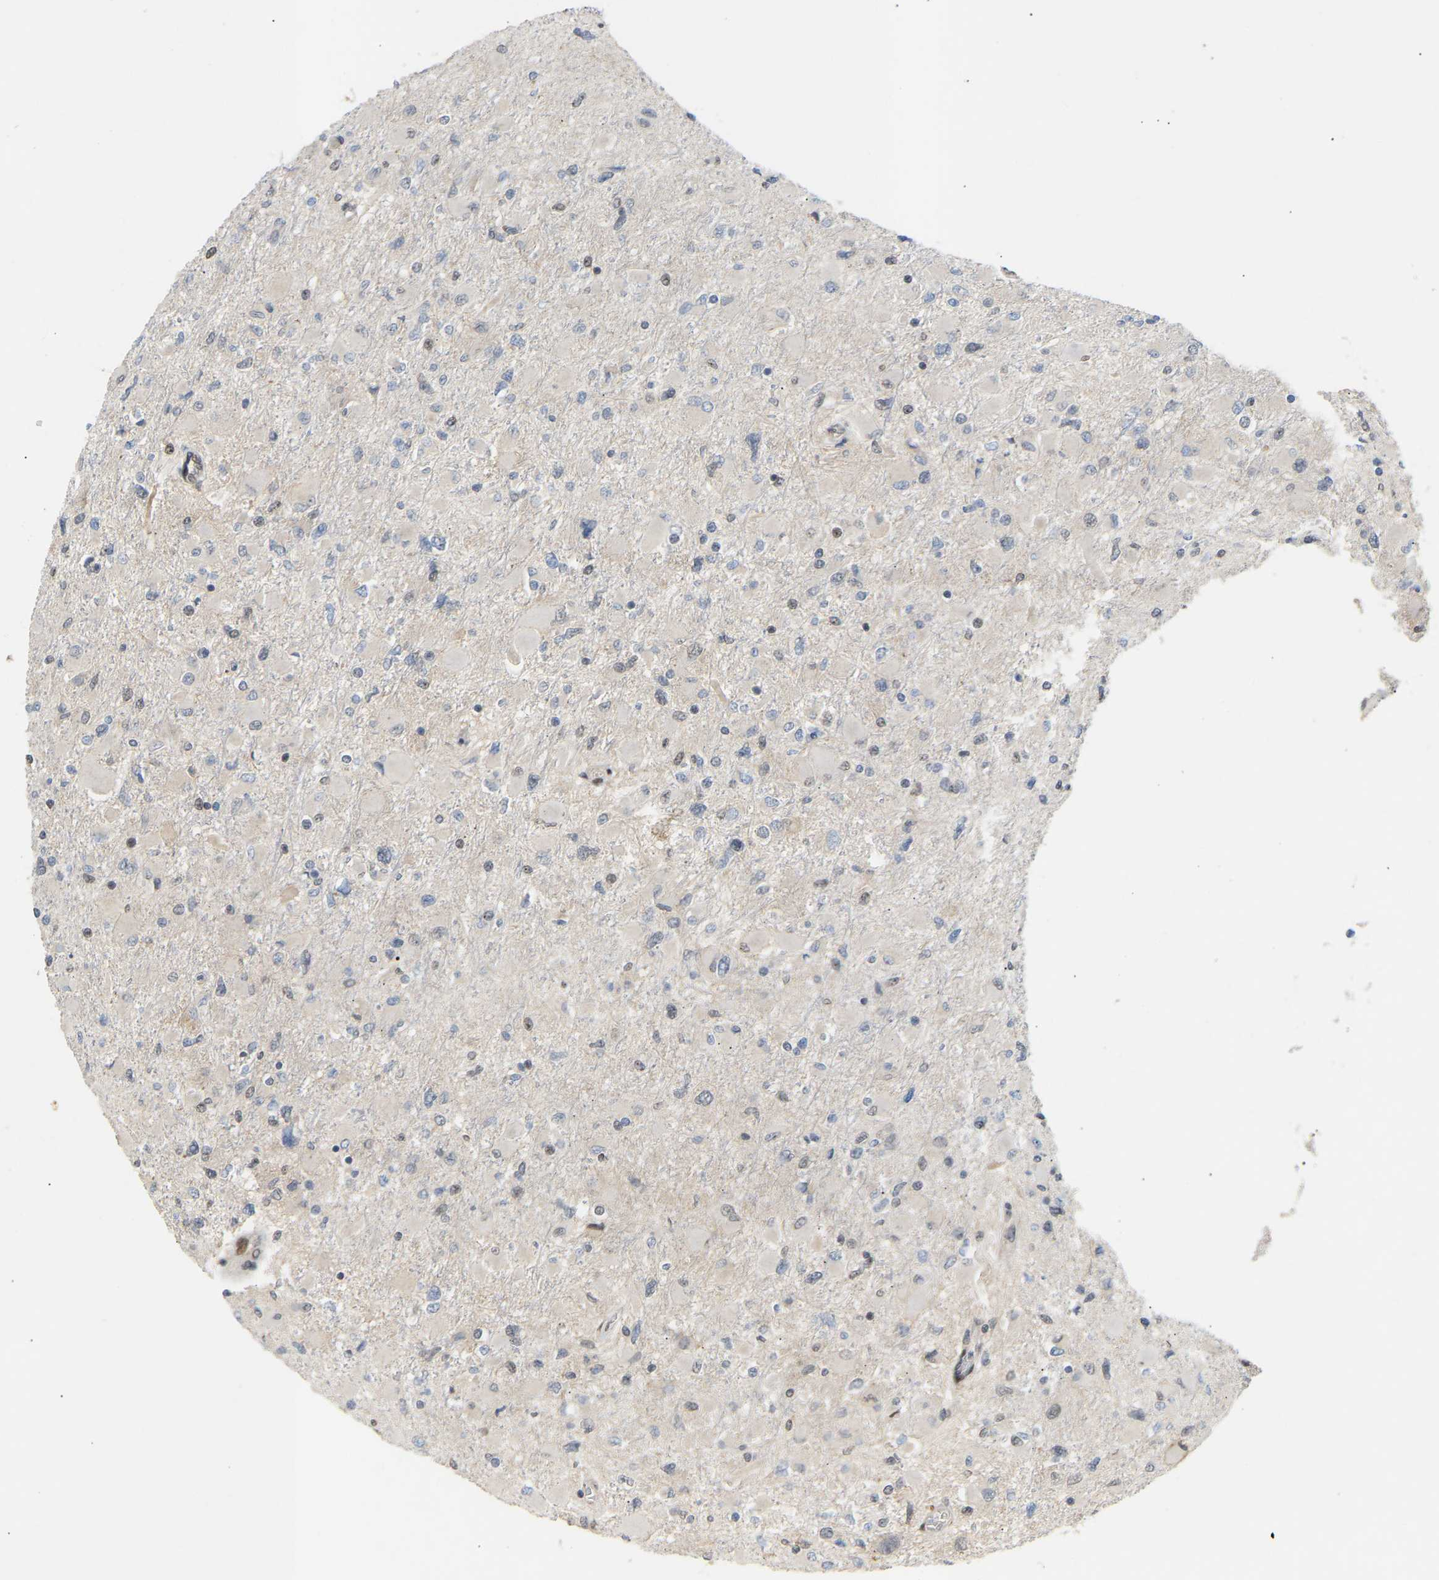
{"staining": {"intensity": "negative", "quantity": "none", "location": "none"}, "tissue": "glioma", "cell_type": "Tumor cells", "image_type": "cancer", "snomed": [{"axis": "morphology", "description": "Glioma, malignant, High grade"}, {"axis": "topography", "description": "Cerebral cortex"}], "caption": "Tumor cells are negative for protein expression in human glioma. (IHC, brightfield microscopy, high magnification).", "gene": "PTPN4", "patient": {"sex": "female", "age": 36}}